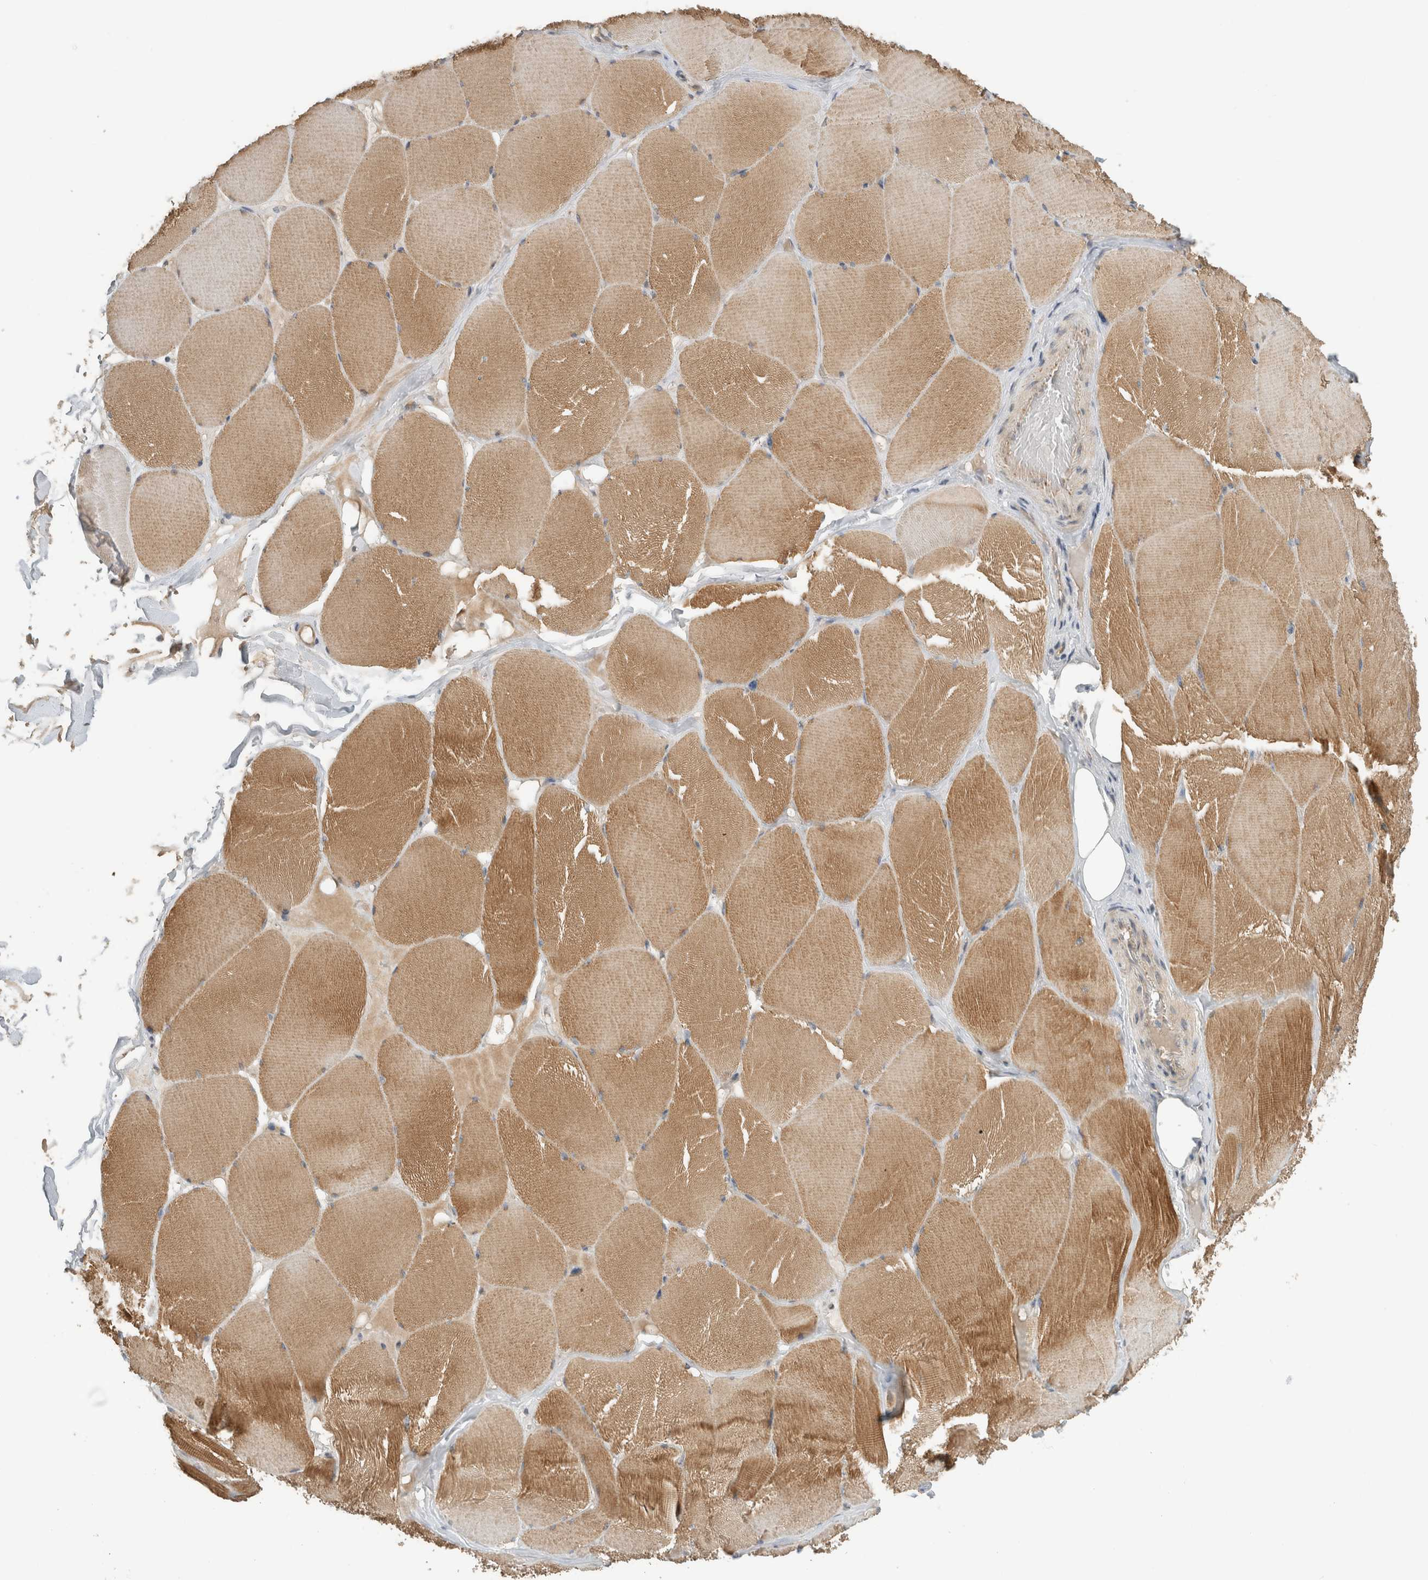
{"staining": {"intensity": "moderate", "quantity": "25%-75%", "location": "cytoplasmic/membranous"}, "tissue": "skeletal muscle", "cell_type": "Myocytes", "image_type": "normal", "snomed": [{"axis": "morphology", "description": "Normal tissue, NOS"}, {"axis": "topography", "description": "Skin"}, {"axis": "topography", "description": "Skeletal muscle"}], "caption": "Moderate cytoplasmic/membranous positivity for a protein is appreciated in about 25%-75% of myocytes of normal skeletal muscle using IHC.", "gene": "ERCC6L2", "patient": {"sex": "male", "age": 83}}